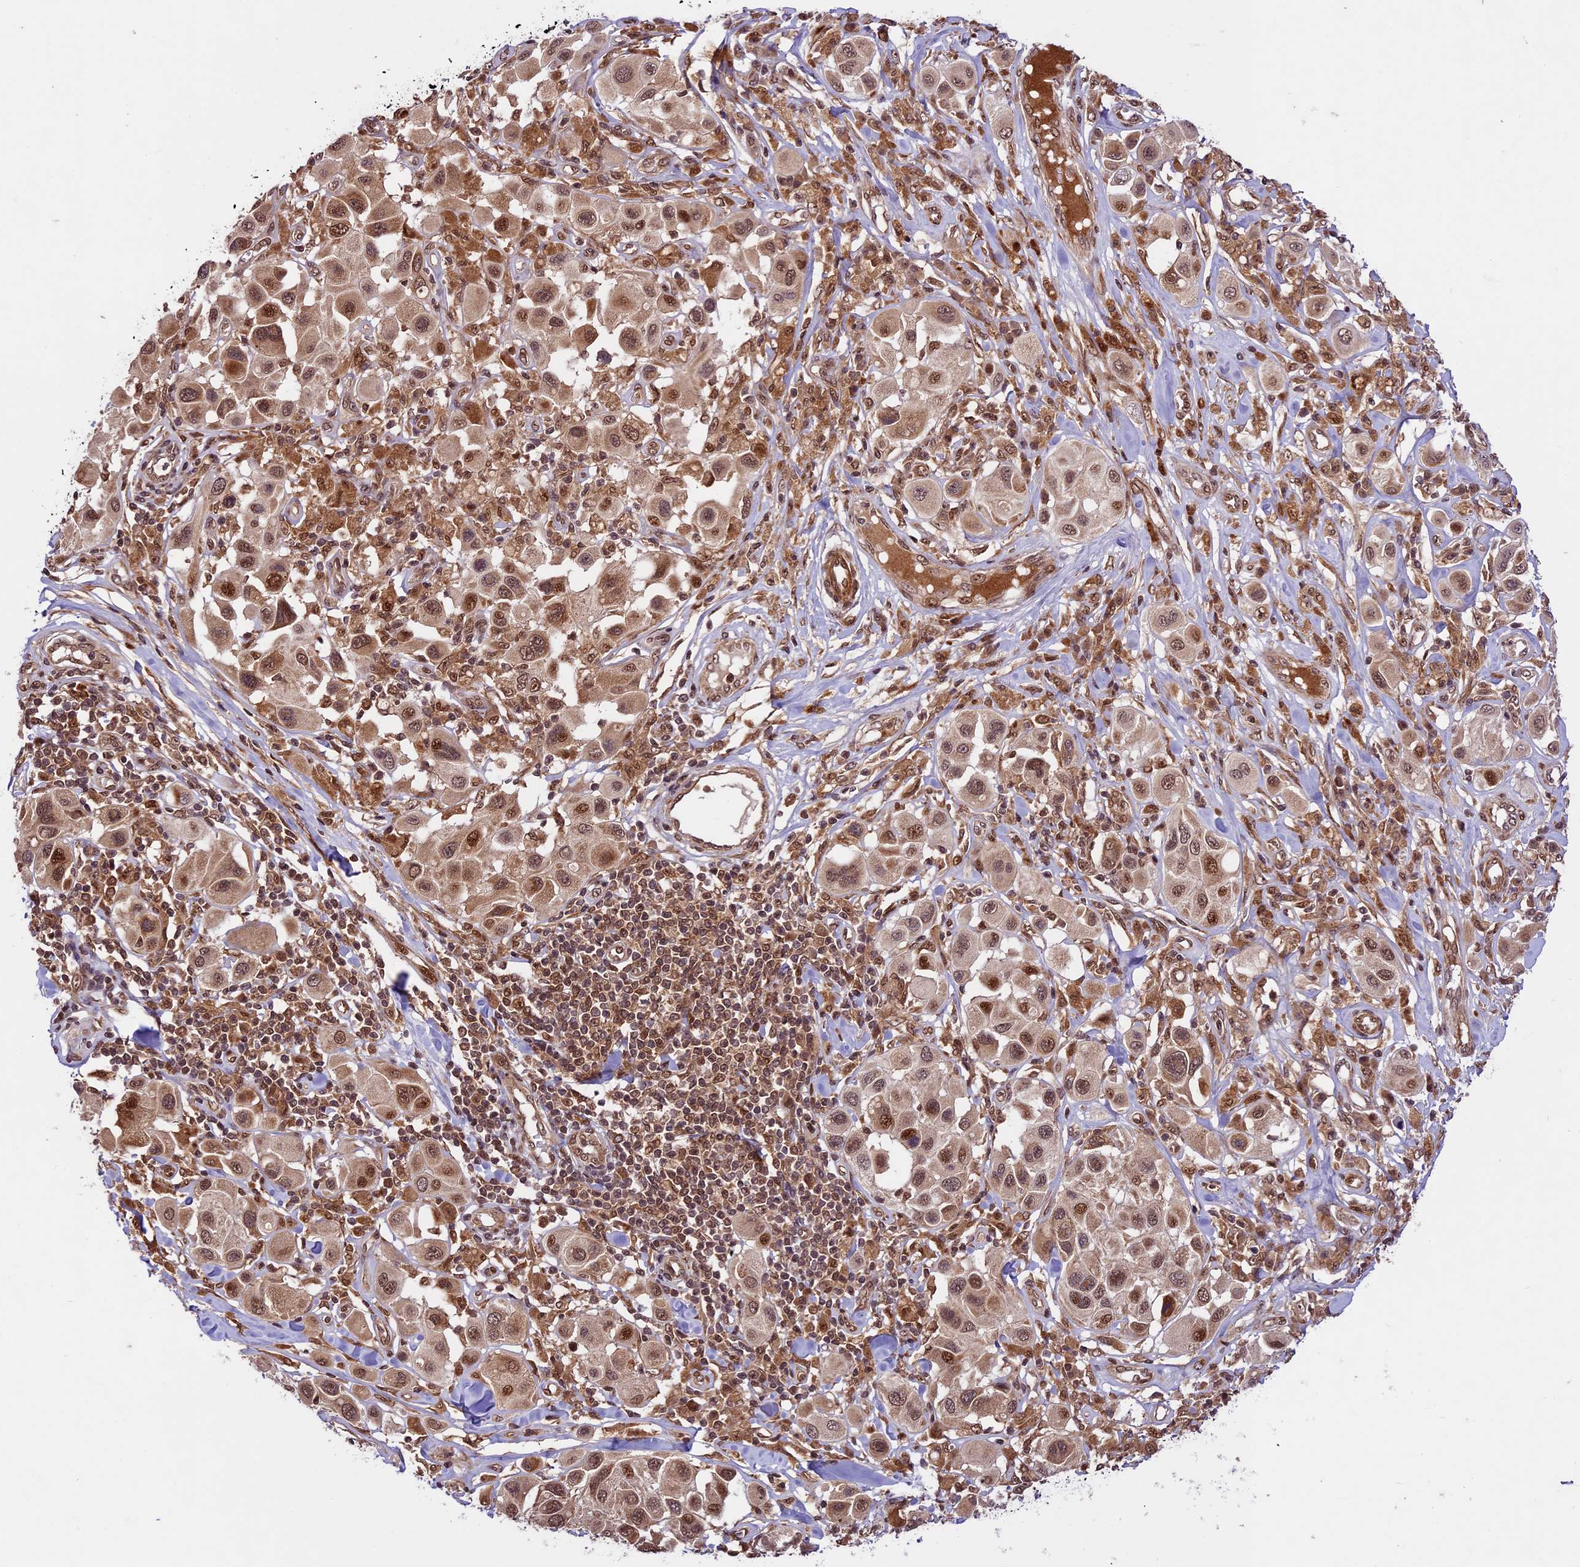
{"staining": {"intensity": "moderate", "quantity": ">75%", "location": "cytoplasmic/membranous,nuclear"}, "tissue": "melanoma", "cell_type": "Tumor cells", "image_type": "cancer", "snomed": [{"axis": "morphology", "description": "Malignant melanoma, Metastatic site"}, {"axis": "topography", "description": "Skin"}], "caption": "Tumor cells demonstrate moderate cytoplasmic/membranous and nuclear positivity in about >75% of cells in melanoma.", "gene": "DHX38", "patient": {"sex": "male", "age": 41}}